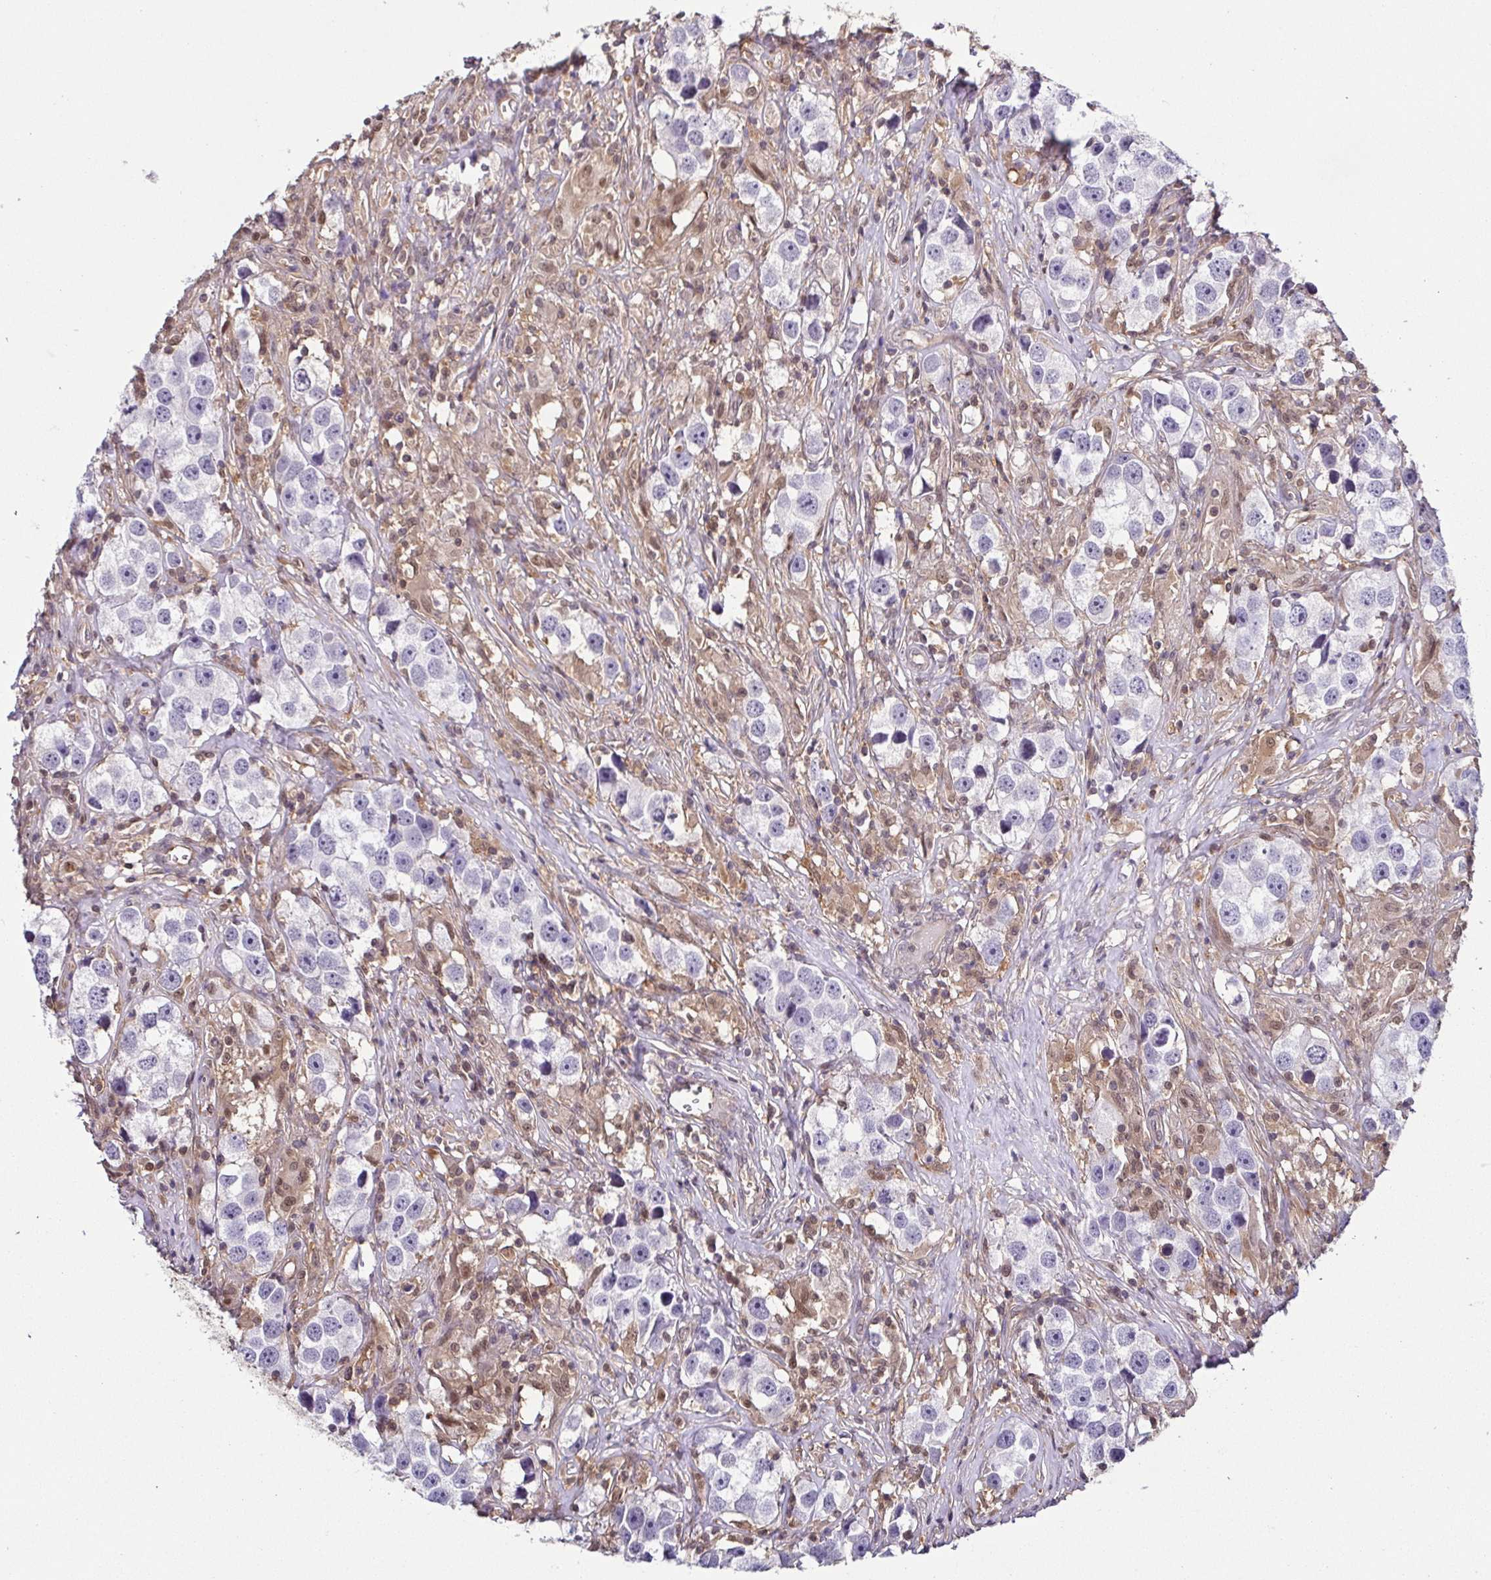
{"staining": {"intensity": "negative", "quantity": "none", "location": "none"}, "tissue": "testis cancer", "cell_type": "Tumor cells", "image_type": "cancer", "snomed": [{"axis": "morphology", "description": "Seminoma, NOS"}, {"axis": "topography", "description": "Testis"}], "caption": "High power microscopy image of an immunohistochemistry histopathology image of testis cancer, revealing no significant expression in tumor cells.", "gene": "PSMB9", "patient": {"sex": "male", "age": 49}}